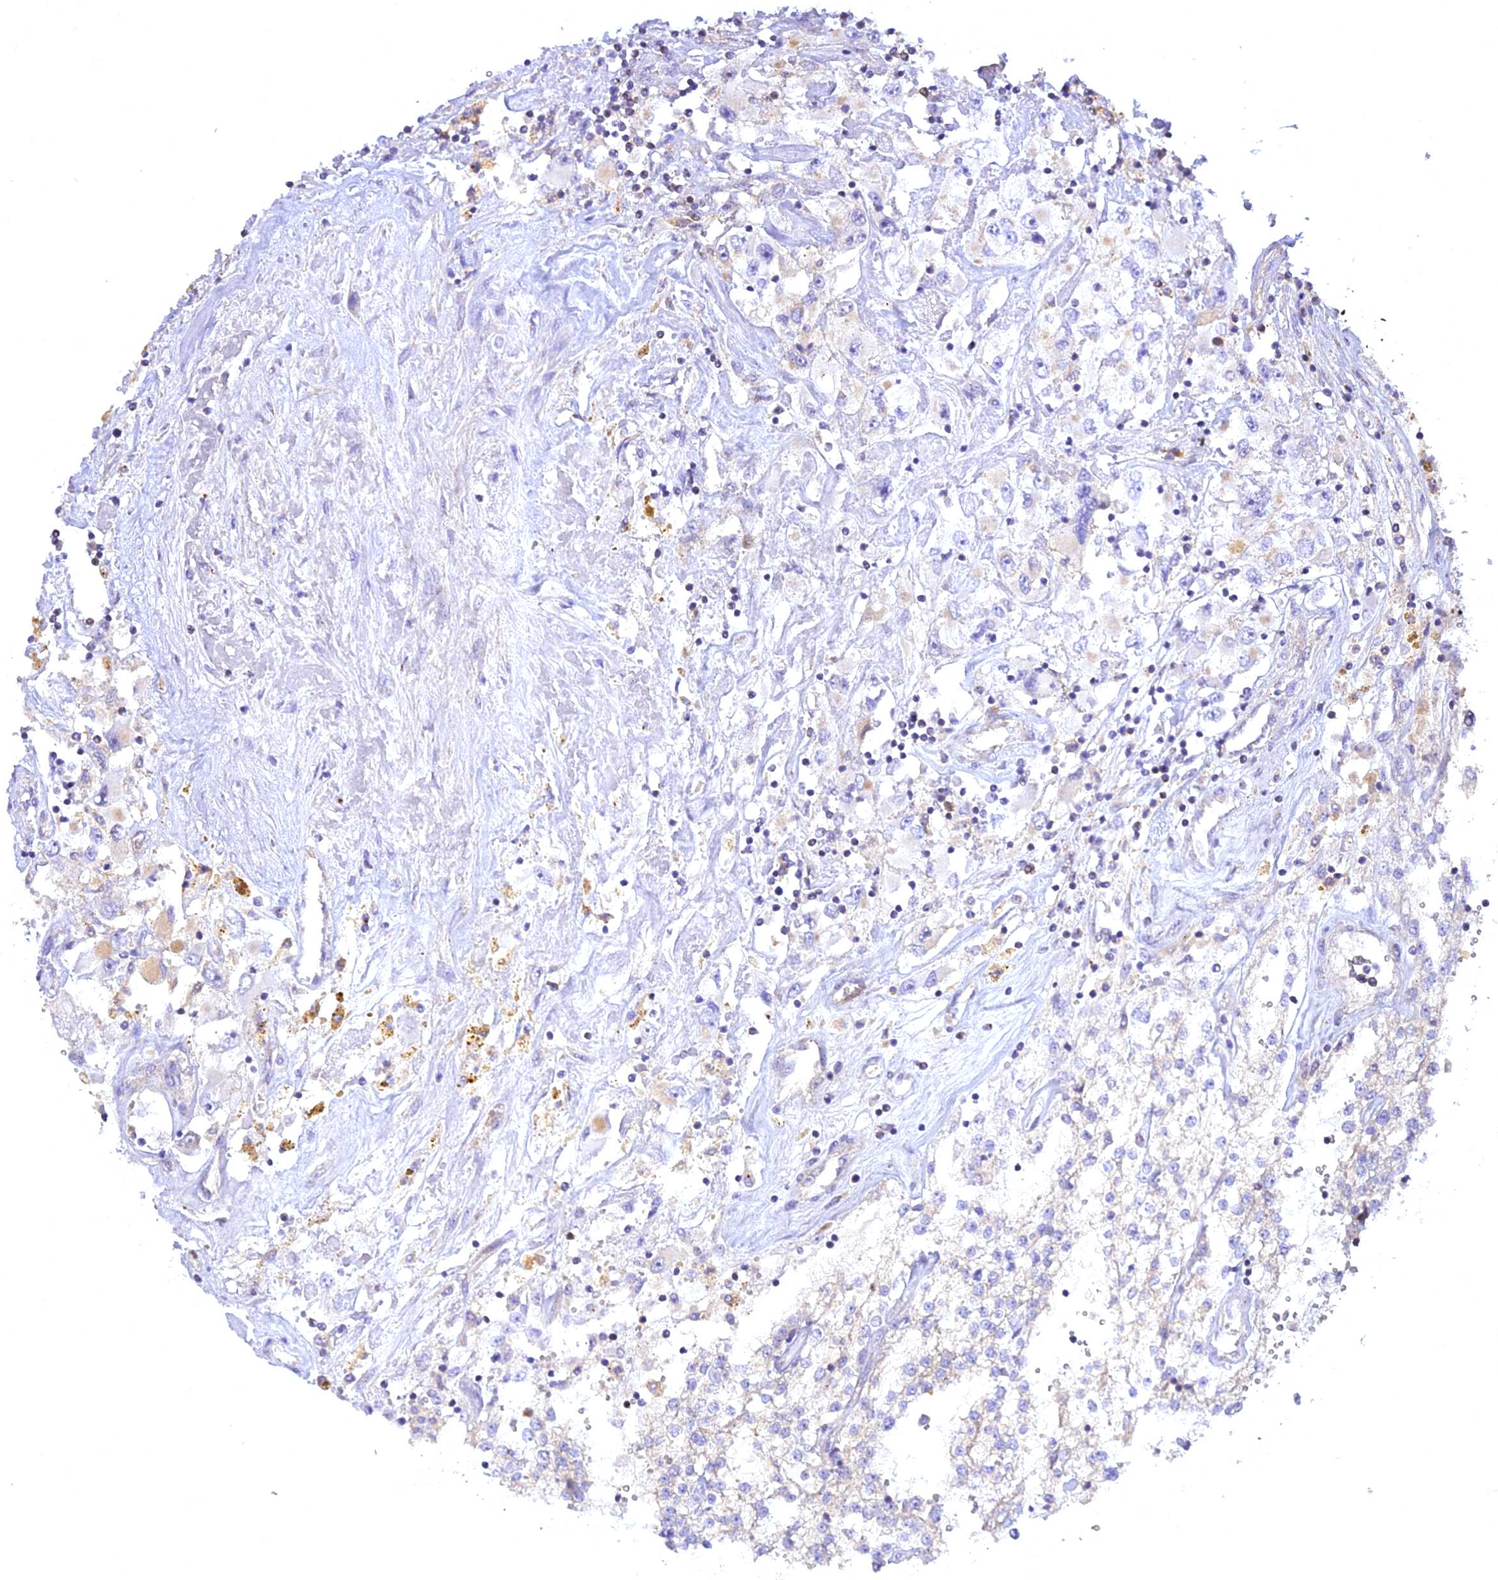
{"staining": {"intensity": "negative", "quantity": "none", "location": "none"}, "tissue": "renal cancer", "cell_type": "Tumor cells", "image_type": "cancer", "snomed": [{"axis": "morphology", "description": "Adenocarcinoma, NOS"}, {"axis": "topography", "description": "Kidney"}], "caption": "DAB (3,3'-diaminobenzidine) immunohistochemical staining of human renal adenocarcinoma shows no significant staining in tumor cells.", "gene": "CENPV", "patient": {"sex": "female", "age": 52}}